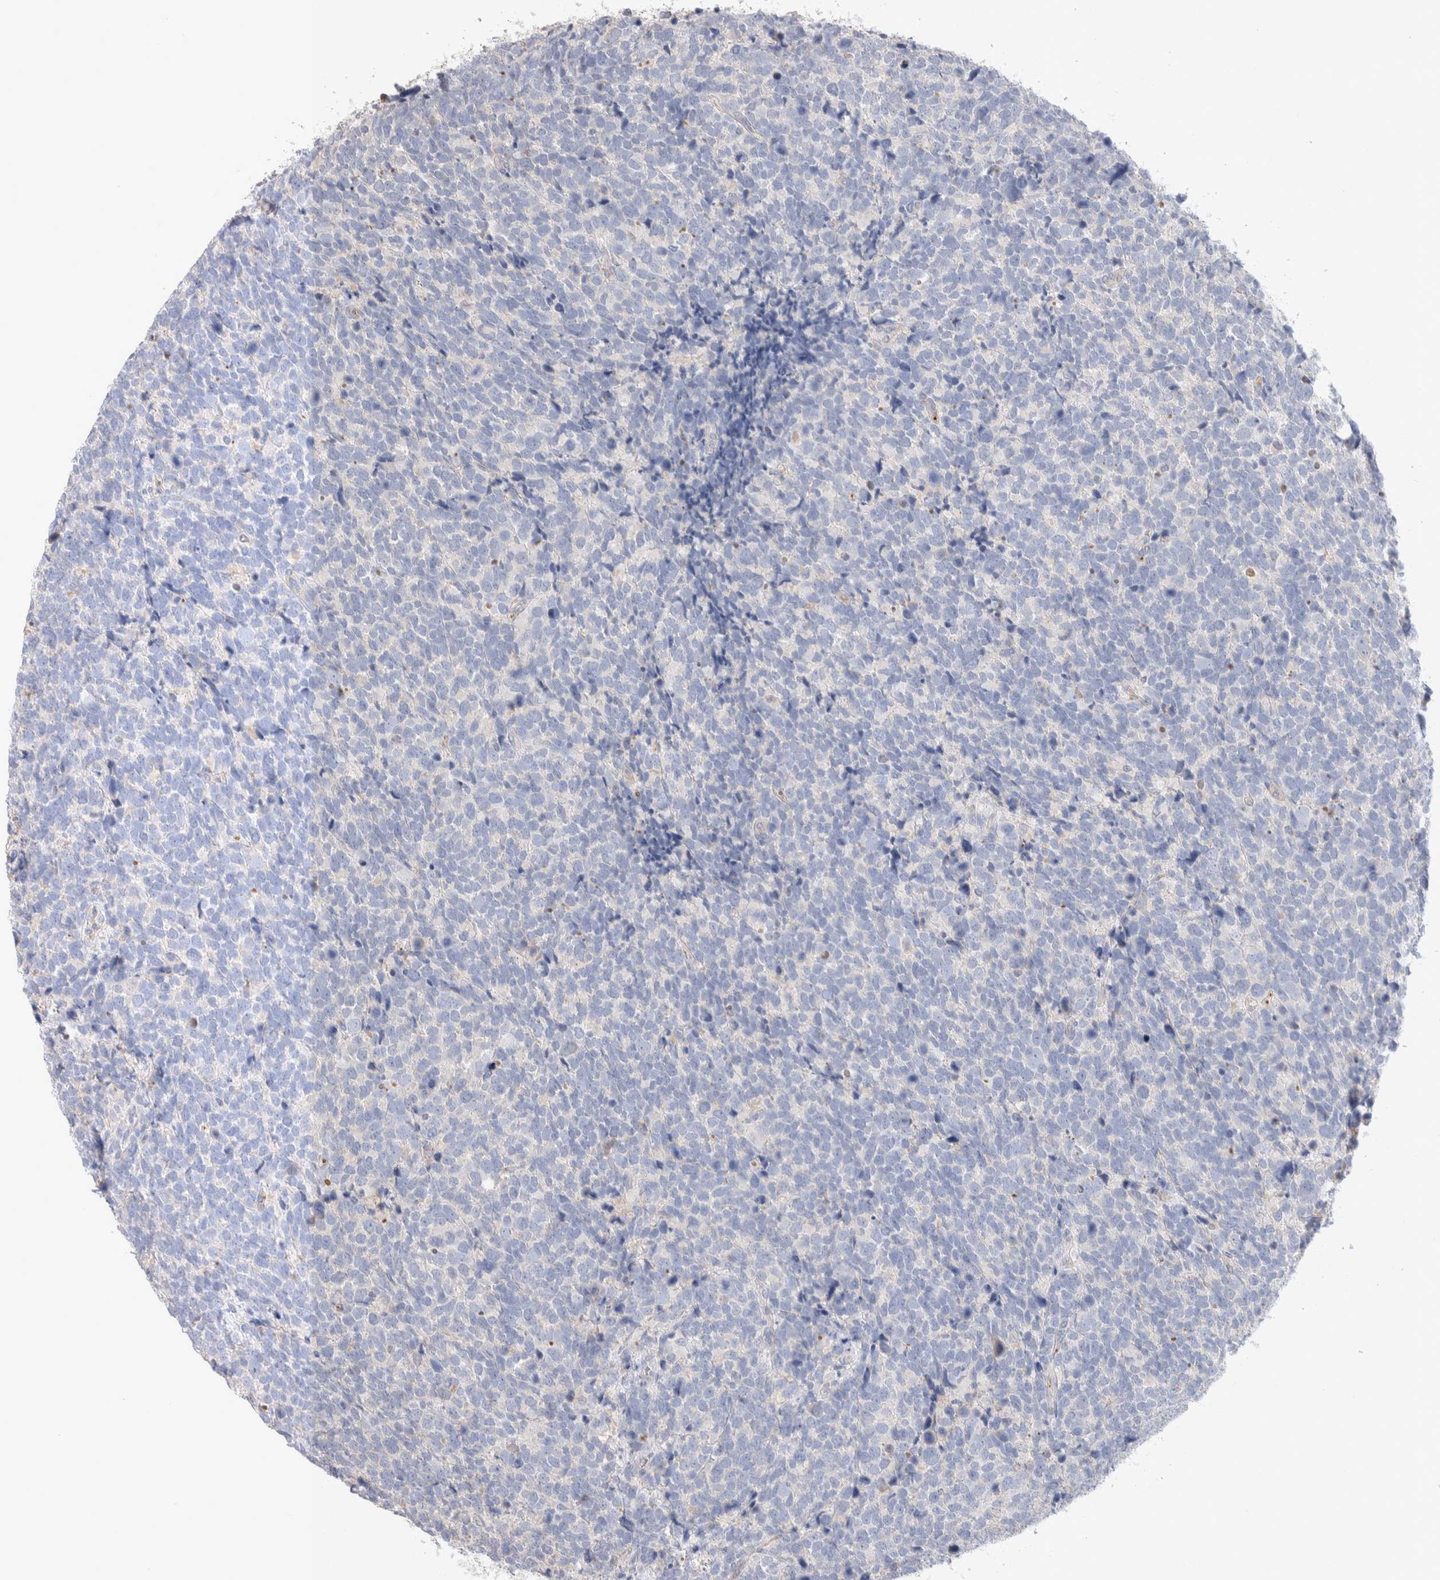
{"staining": {"intensity": "negative", "quantity": "none", "location": "none"}, "tissue": "urothelial cancer", "cell_type": "Tumor cells", "image_type": "cancer", "snomed": [{"axis": "morphology", "description": "Urothelial carcinoma, High grade"}, {"axis": "topography", "description": "Urinary bladder"}], "caption": "The photomicrograph reveals no staining of tumor cells in urothelial cancer. (DAB immunohistochemistry, high magnification).", "gene": "FFAR2", "patient": {"sex": "female", "age": 82}}